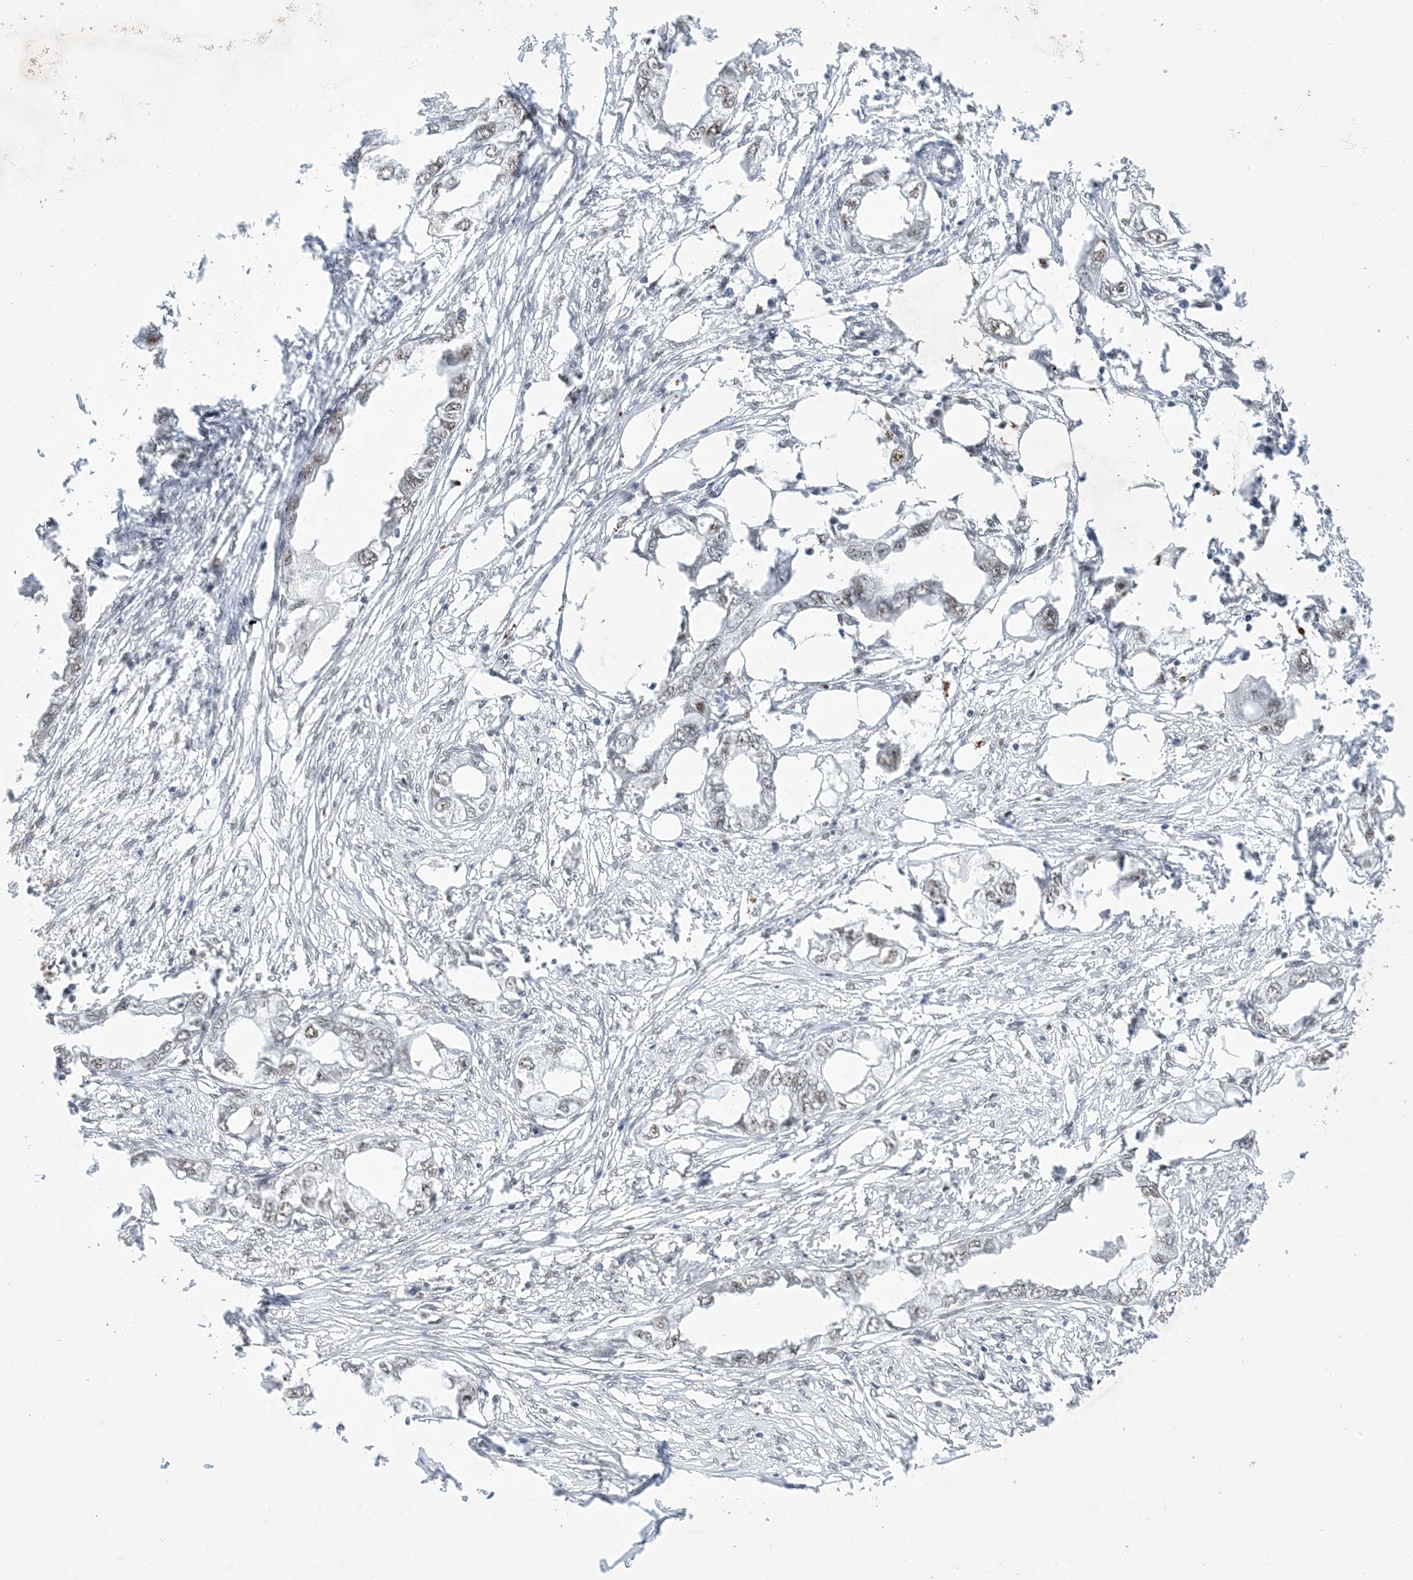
{"staining": {"intensity": "weak", "quantity": "25%-75%", "location": "nuclear"}, "tissue": "endometrial cancer", "cell_type": "Tumor cells", "image_type": "cancer", "snomed": [{"axis": "morphology", "description": "Adenocarcinoma, NOS"}, {"axis": "morphology", "description": "Adenocarcinoma, metastatic, NOS"}, {"axis": "topography", "description": "Adipose tissue"}, {"axis": "topography", "description": "Endometrium"}], "caption": "High-magnification brightfield microscopy of endometrial cancer (metastatic adenocarcinoma) stained with DAB (brown) and counterstained with hematoxylin (blue). tumor cells exhibit weak nuclear positivity is present in about25%-75% of cells. (DAB (3,3'-diaminobenzidine) IHC, brown staining for protein, blue staining for nuclei).", "gene": "SF3A3", "patient": {"sex": "female", "age": 67}}